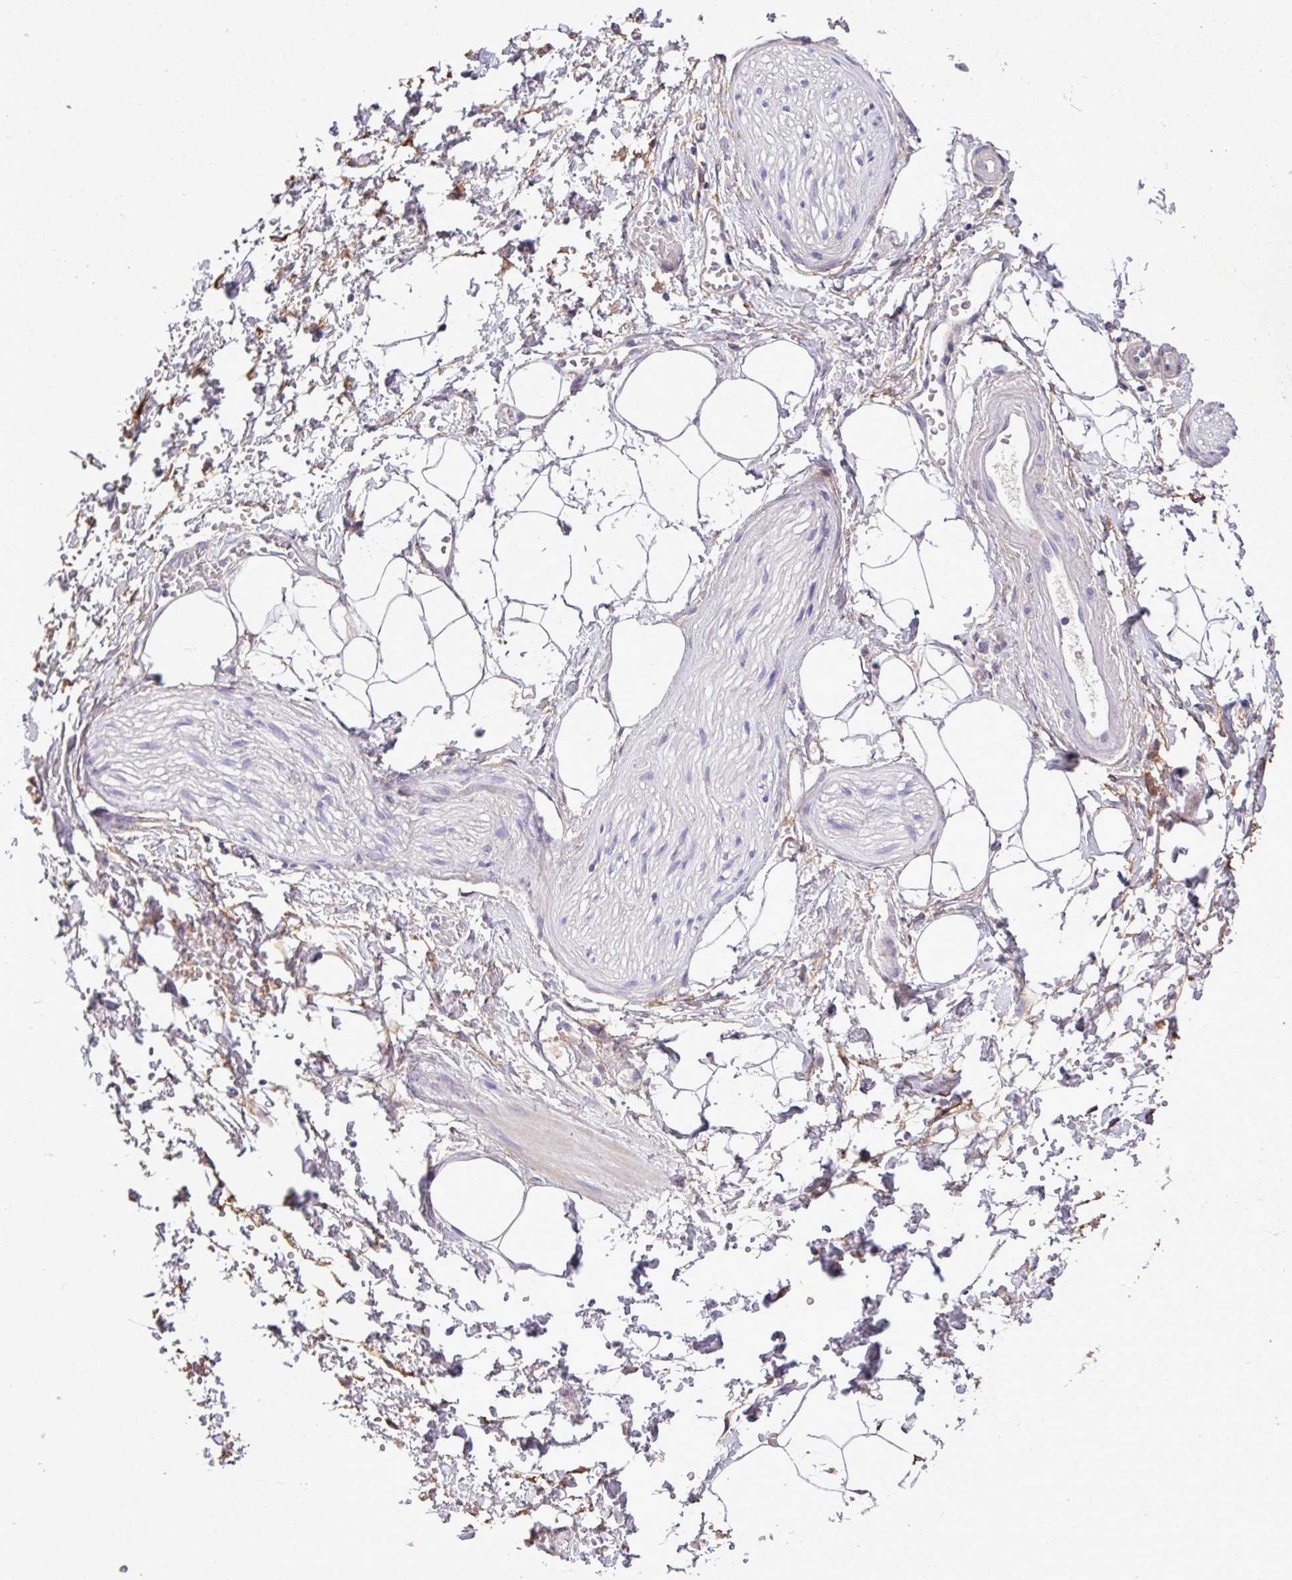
{"staining": {"intensity": "negative", "quantity": "none", "location": "none"}, "tissue": "adipose tissue", "cell_type": "Adipocytes", "image_type": "normal", "snomed": [{"axis": "morphology", "description": "Normal tissue, NOS"}, {"axis": "topography", "description": "Prostate"}, {"axis": "topography", "description": "Peripheral nerve tissue"}], "caption": "Immunohistochemistry image of unremarkable human adipose tissue stained for a protein (brown), which reveals no positivity in adipocytes. (IHC, brightfield microscopy, high magnification).", "gene": "CD248", "patient": {"sex": "male", "age": 55}}